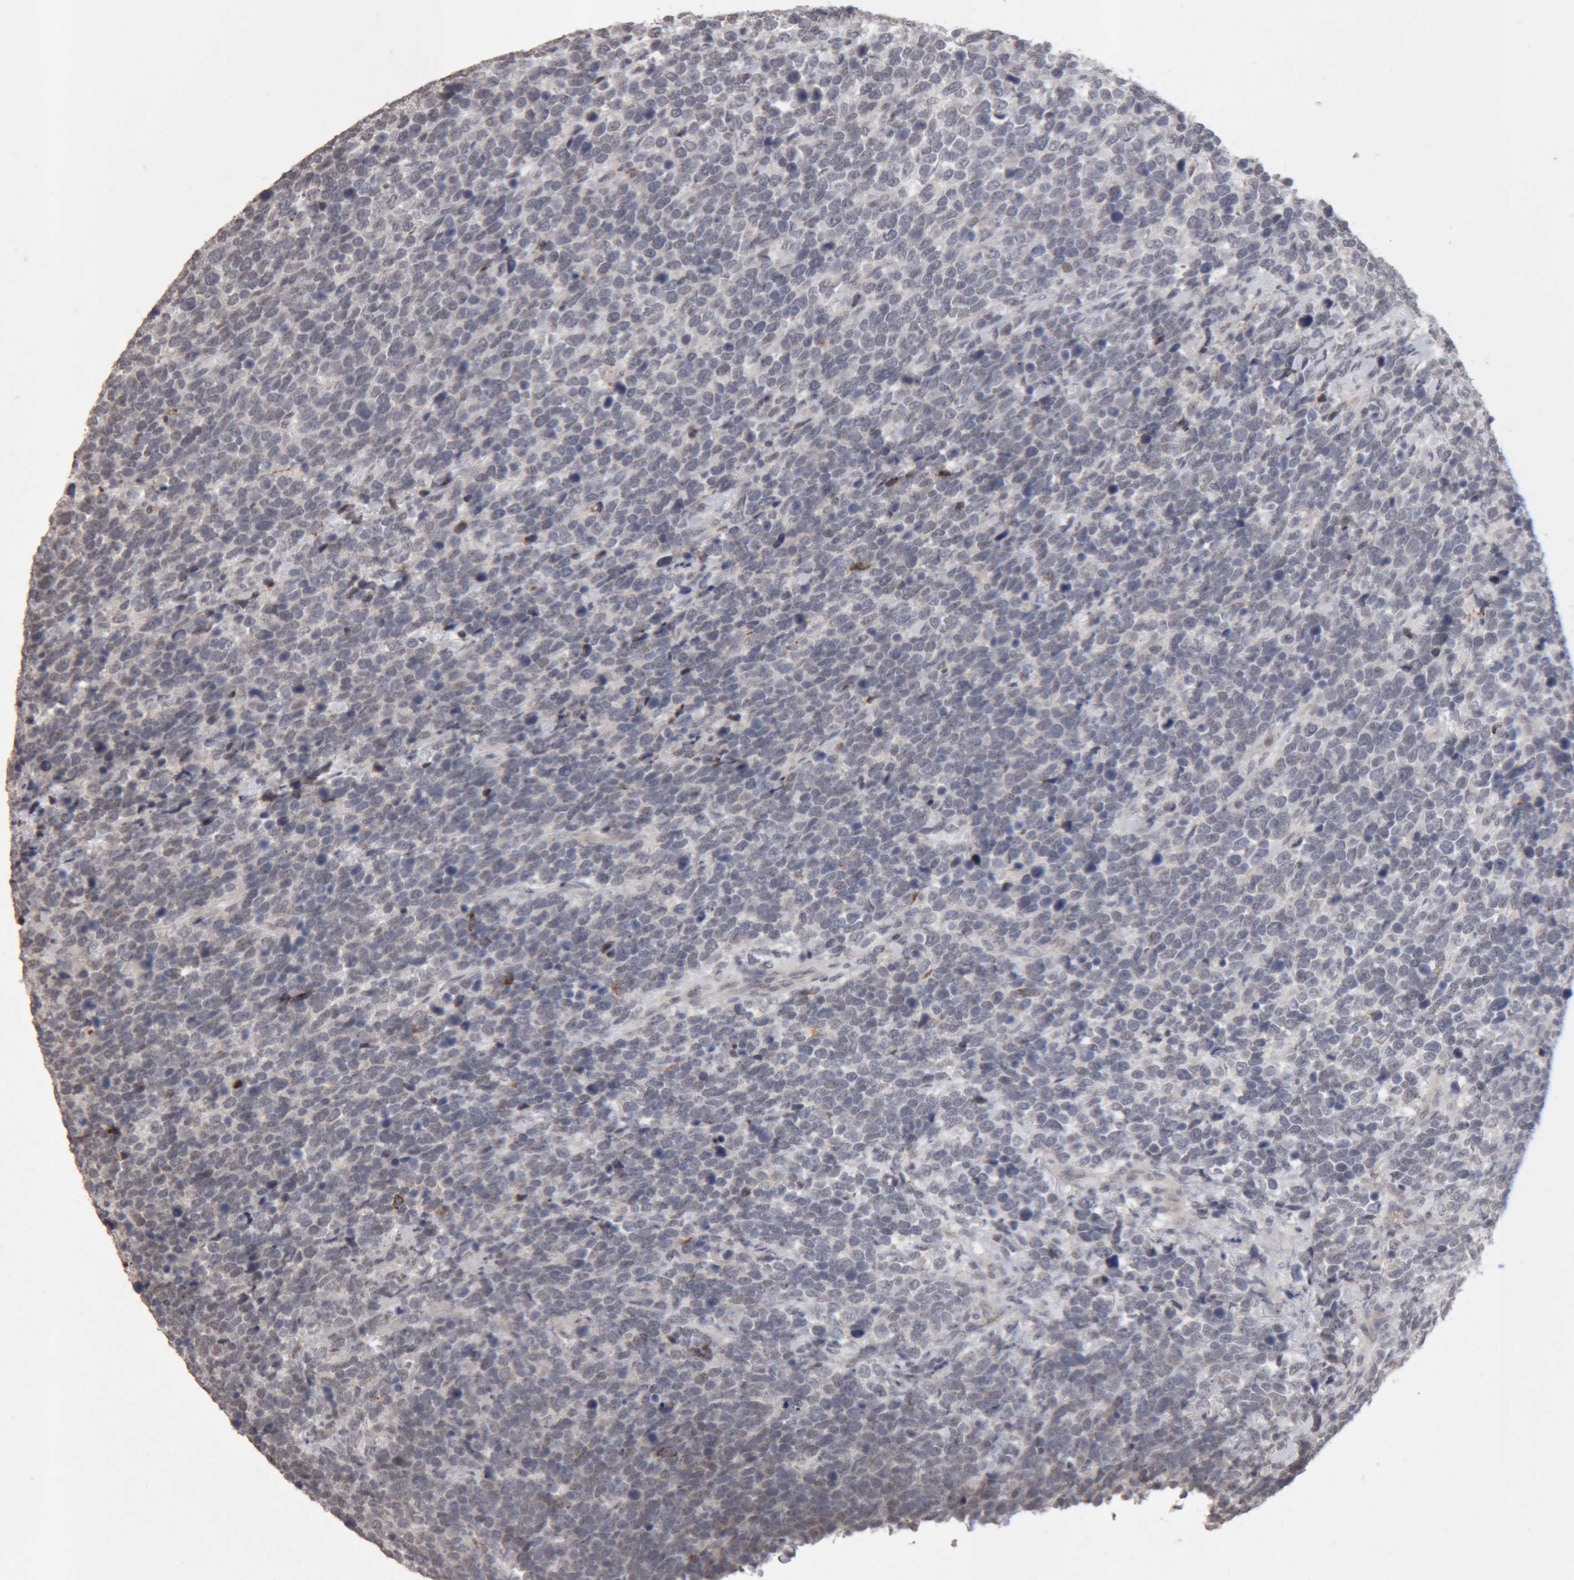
{"staining": {"intensity": "negative", "quantity": "none", "location": "none"}, "tissue": "urothelial cancer", "cell_type": "Tumor cells", "image_type": "cancer", "snomed": [{"axis": "morphology", "description": "Urothelial carcinoma, High grade"}, {"axis": "topography", "description": "Urinary bladder"}], "caption": "Micrograph shows no protein expression in tumor cells of high-grade urothelial carcinoma tissue.", "gene": "MEP1A", "patient": {"sex": "female", "age": 82}}